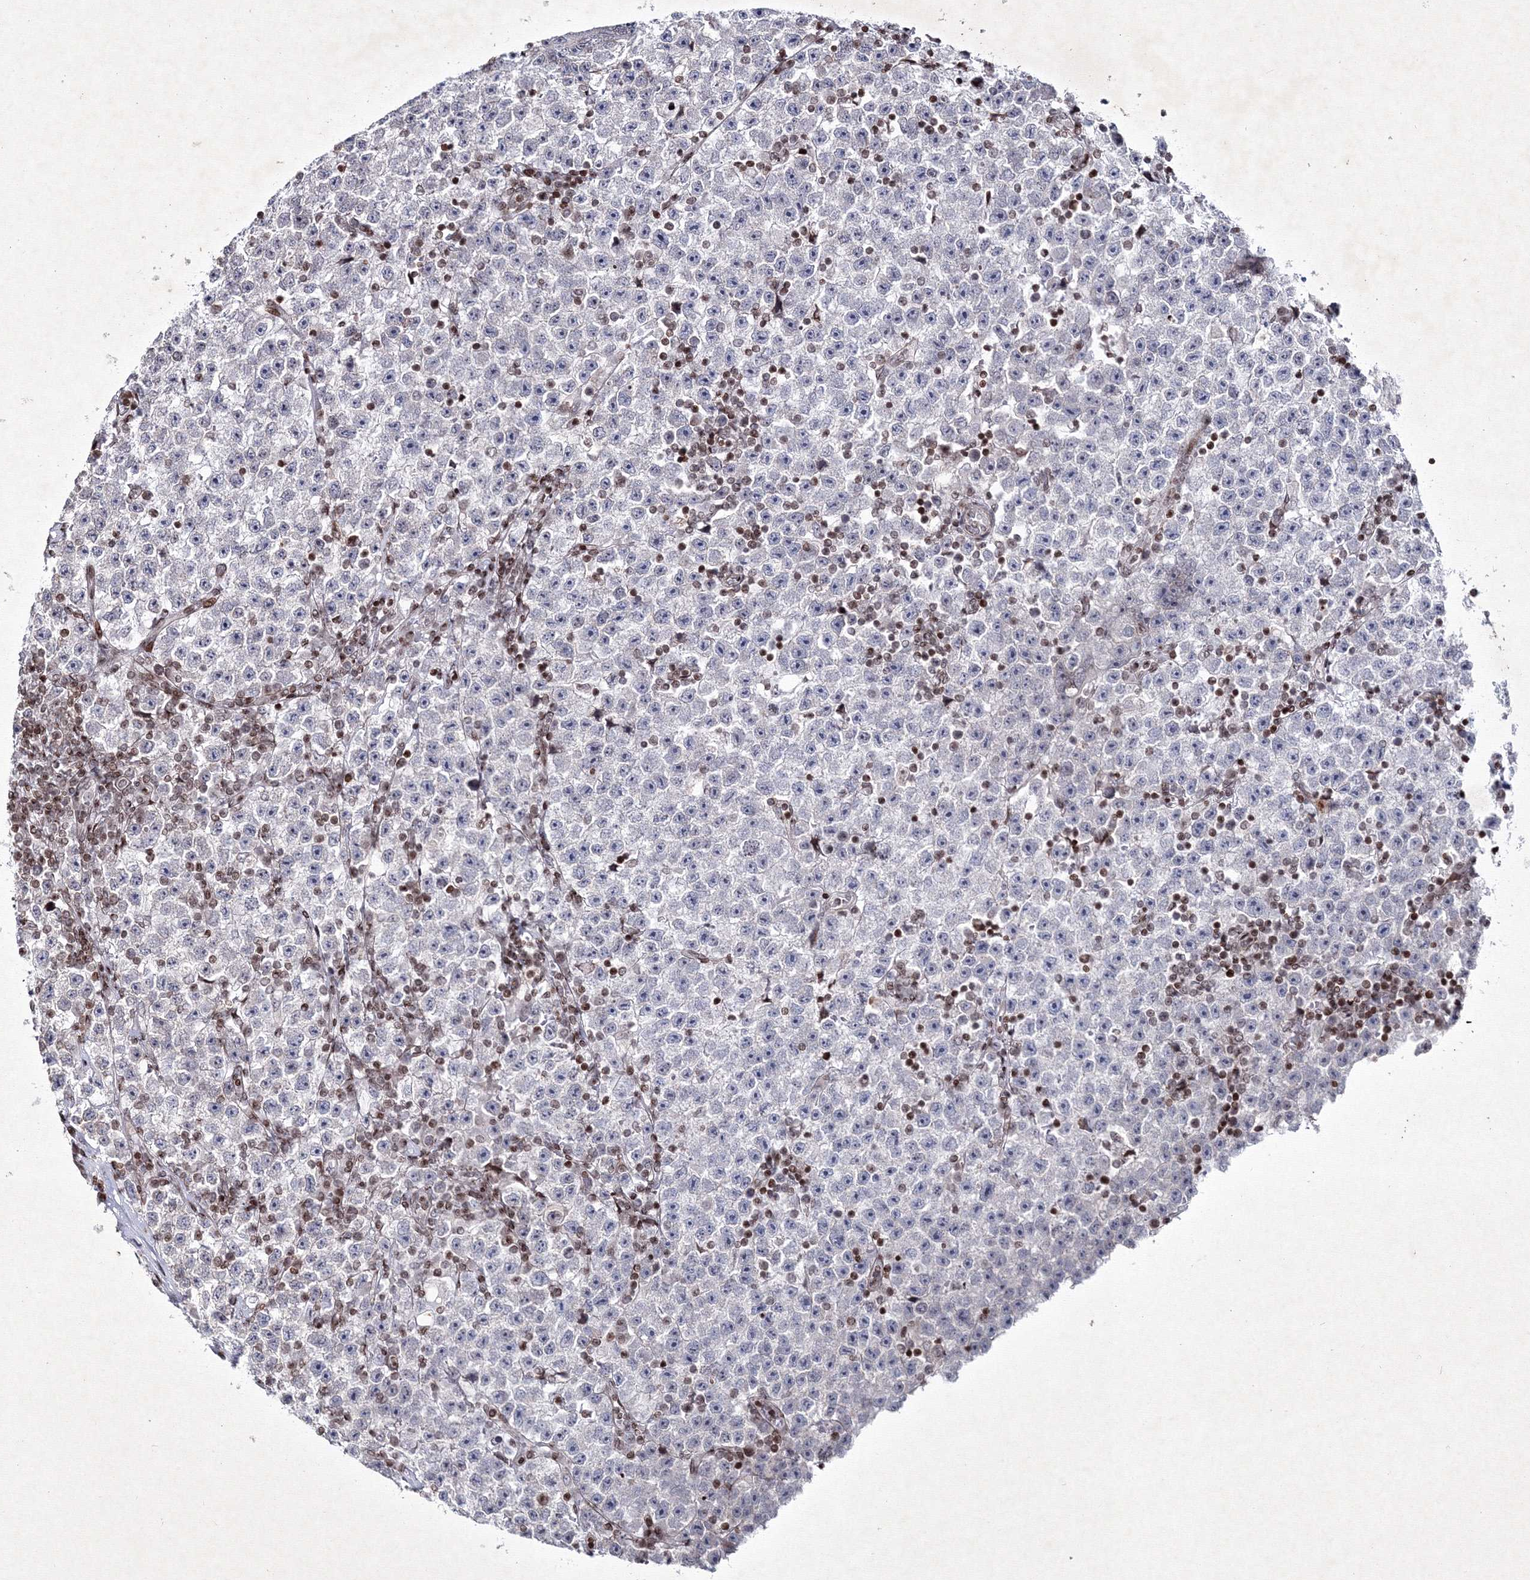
{"staining": {"intensity": "negative", "quantity": "none", "location": "none"}, "tissue": "testis cancer", "cell_type": "Tumor cells", "image_type": "cancer", "snomed": [{"axis": "morphology", "description": "Seminoma, NOS"}, {"axis": "topography", "description": "Testis"}], "caption": "Immunohistochemistry (IHC) micrograph of testis seminoma stained for a protein (brown), which reveals no positivity in tumor cells.", "gene": "SMIM29", "patient": {"sex": "male", "age": 22}}